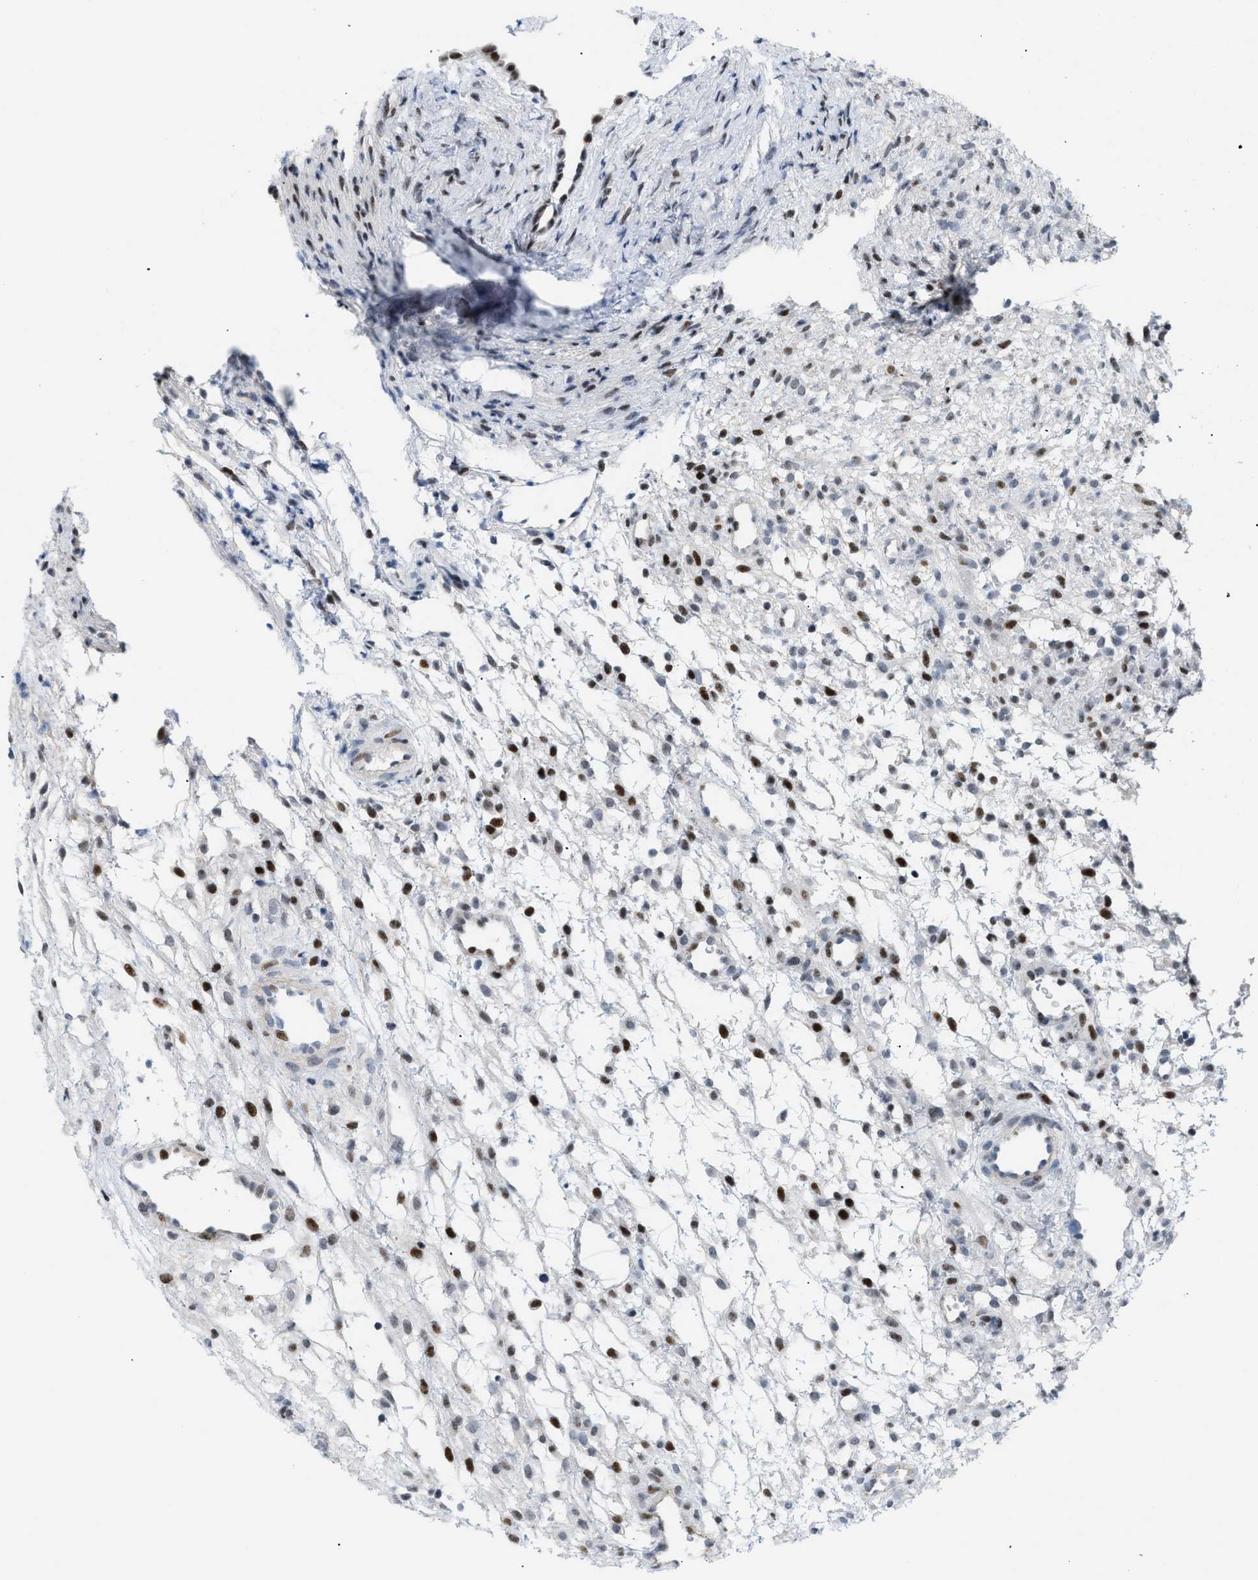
{"staining": {"intensity": "strong", "quantity": "<25%", "location": "nuclear"}, "tissue": "ovary", "cell_type": "Ovarian stroma cells", "image_type": "normal", "snomed": [{"axis": "morphology", "description": "Normal tissue, NOS"}, {"axis": "morphology", "description": "Cyst, NOS"}, {"axis": "topography", "description": "Ovary"}], "caption": "Immunohistochemistry (IHC) of unremarkable ovary reveals medium levels of strong nuclear staining in approximately <25% of ovarian stroma cells.", "gene": "MED1", "patient": {"sex": "female", "age": 18}}